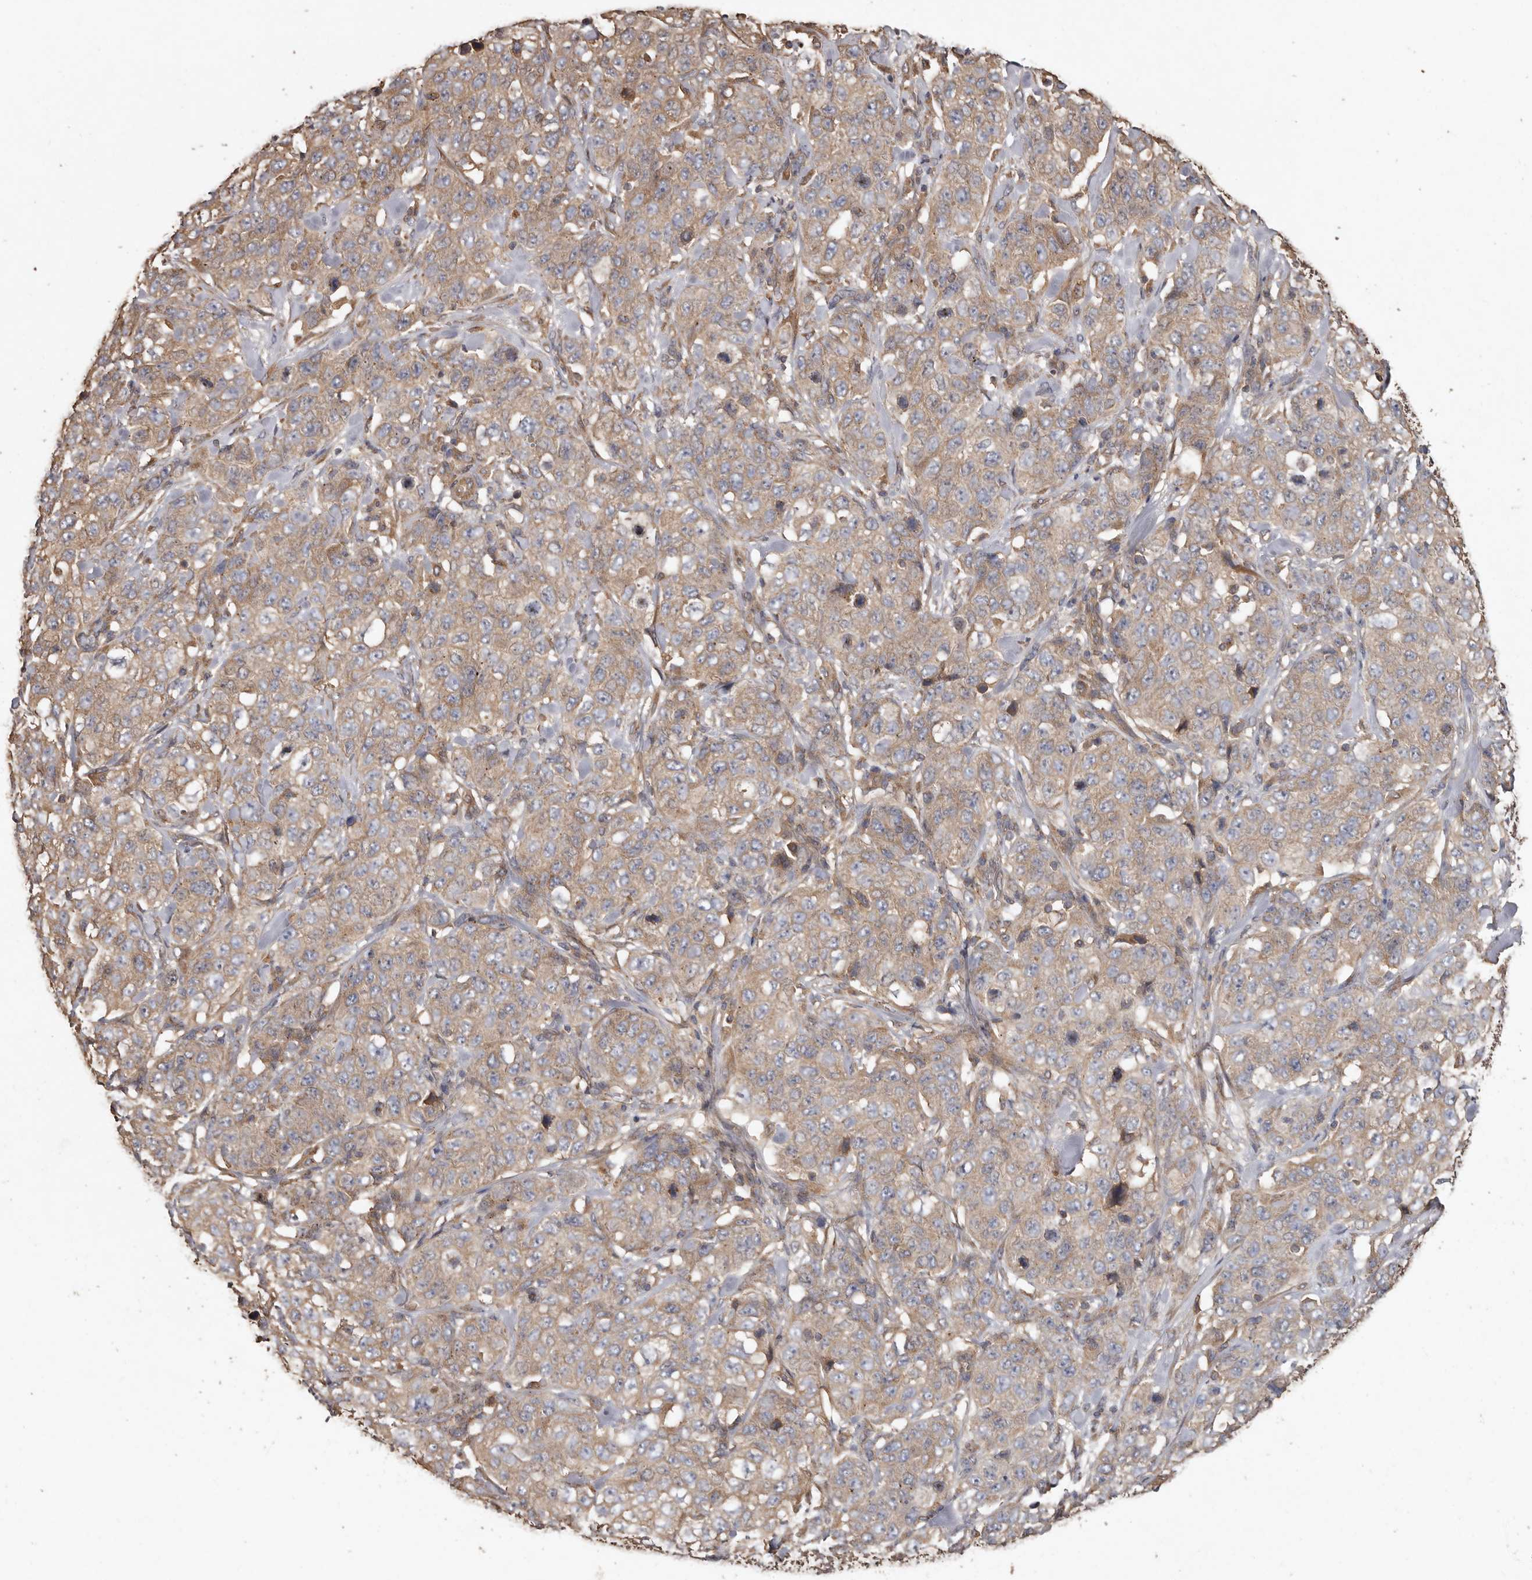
{"staining": {"intensity": "weak", "quantity": ">75%", "location": "cytoplasmic/membranous"}, "tissue": "stomach cancer", "cell_type": "Tumor cells", "image_type": "cancer", "snomed": [{"axis": "morphology", "description": "Adenocarcinoma, NOS"}, {"axis": "topography", "description": "Stomach"}], "caption": "The histopathology image displays a brown stain indicating the presence of a protein in the cytoplasmic/membranous of tumor cells in stomach cancer (adenocarcinoma). (DAB (3,3'-diaminobenzidine) = brown stain, brightfield microscopy at high magnification).", "gene": "FLCN", "patient": {"sex": "male", "age": 48}}